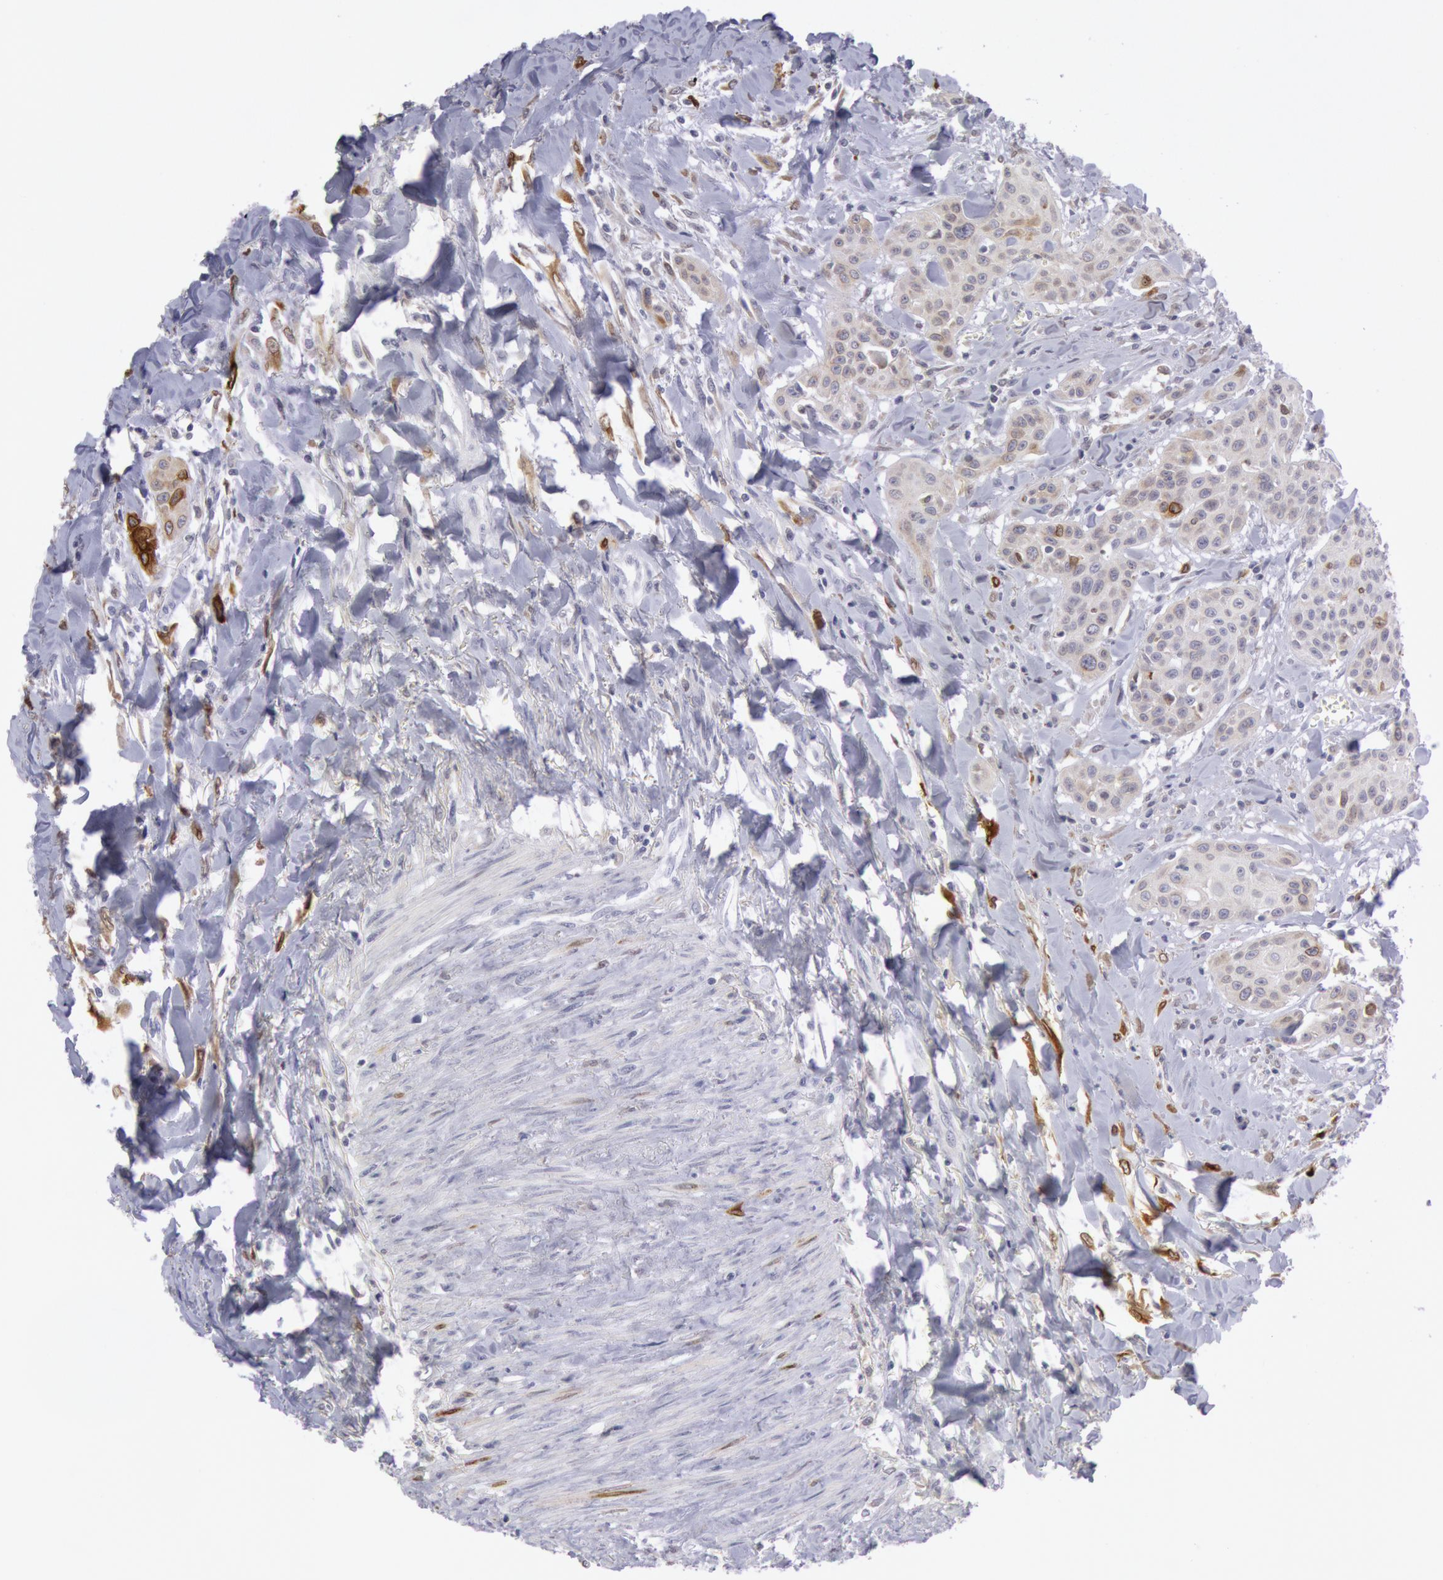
{"staining": {"intensity": "weak", "quantity": "<25%", "location": "cytoplasmic/membranous"}, "tissue": "head and neck cancer", "cell_type": "Tumor cells", "image_type": "cancer", "snomed": [{"axis": "morphology", "description": "Squamous cell carcinoma, NOS"}, {"axis": "morphology", "description": "Squamous cell carcinoma, metastatic, NOS"}, {"axis": "topography", "description": "Lymph node"}, {"axis": "topography", "description": "Salivary gland"}, {"axis": "topography", "description": "Head-Neck"}], "caption": "An IHC image of head and neck cancer (squamous cell carcinoma) is shown. There is no staining in tumor cells of head and neck cancer (squamous cell carcinoma). (DAB (3,3'-diaminobenzidine) IHC, high magnification).", "gene": "PTGS2", "patient": {"sex": "female", "age": 74}}